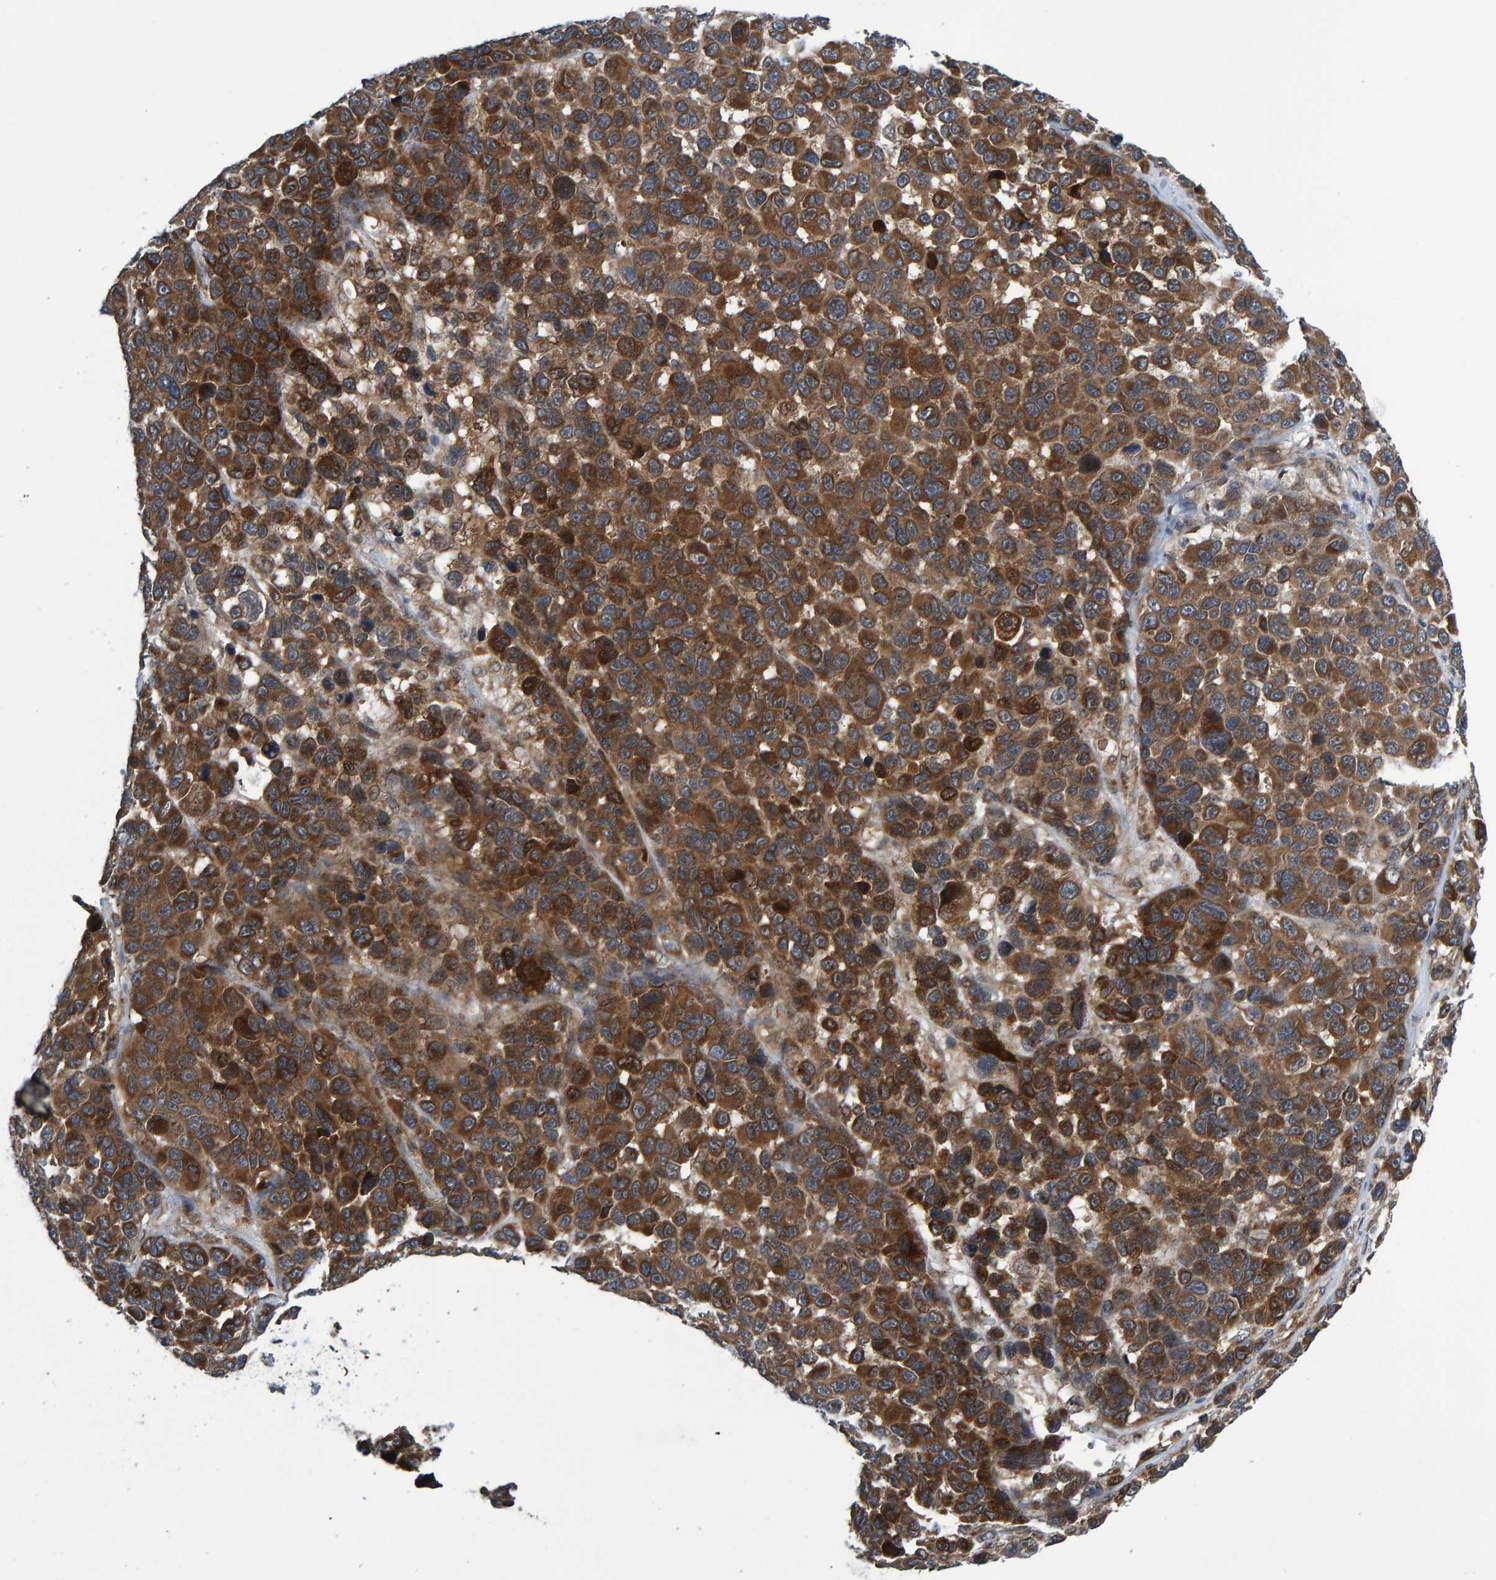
{"staining": {"intensity": "moderate", "quantity": ">75%", "location": "cytoplasmic/membranous"}, "tissue": "melanoma", "cell_type": "Tumor cells", "image_type": "cancer", "snomed": [{"axis": "morphology", "description": "Malignant melanoma, NOS"}, {"axis": "topography", "description": "Skin"}], "caption": "Approximately >75% of tumor cells in melanoma show moderate cytoplasmic/membranous protein expression as visualized by brown immunohistochemical staining.", "gene": "ATP6V1H", "patient": {"sex": "male", "age": 53}}